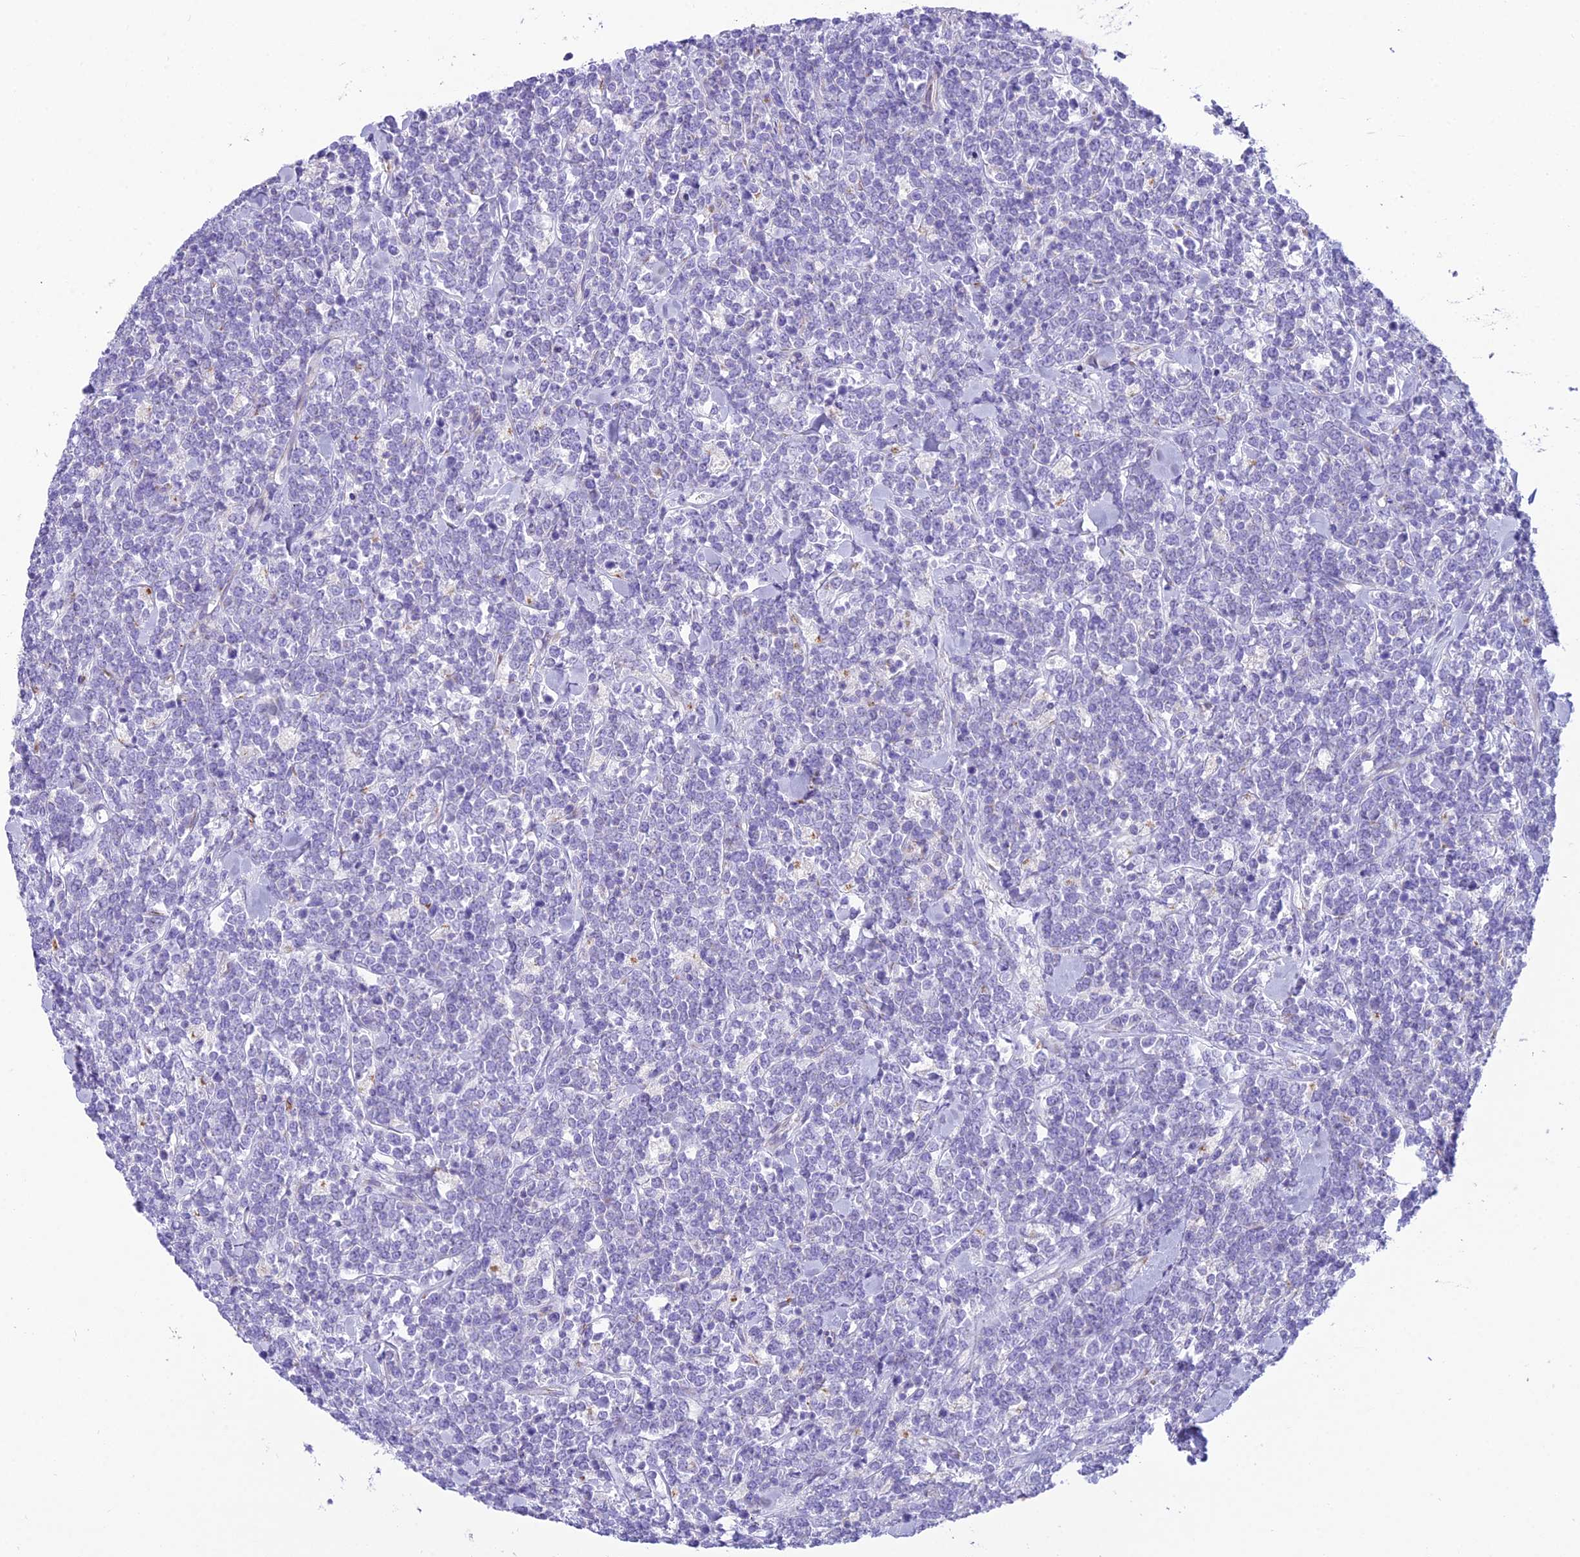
{"staining": {"intensity": "negative", "quantity": "none", "location": "none"}, "tissue": "lymphoma", "cell_type": "Tumor cells", "image_type": "cancer", "snomed": [{"axis": "morphology", "description": "Malignant lymphoma, non-Hodgkin's type, High grade"}, {"axis": "topography", "description": "Small intestine"}], "caption": "This is a image of immunohistochemistry staining of lymphoma, which shows no staining in tumor cells.", "gene": "GFRA1", "patient": {"sex": "male", "age": 8}}